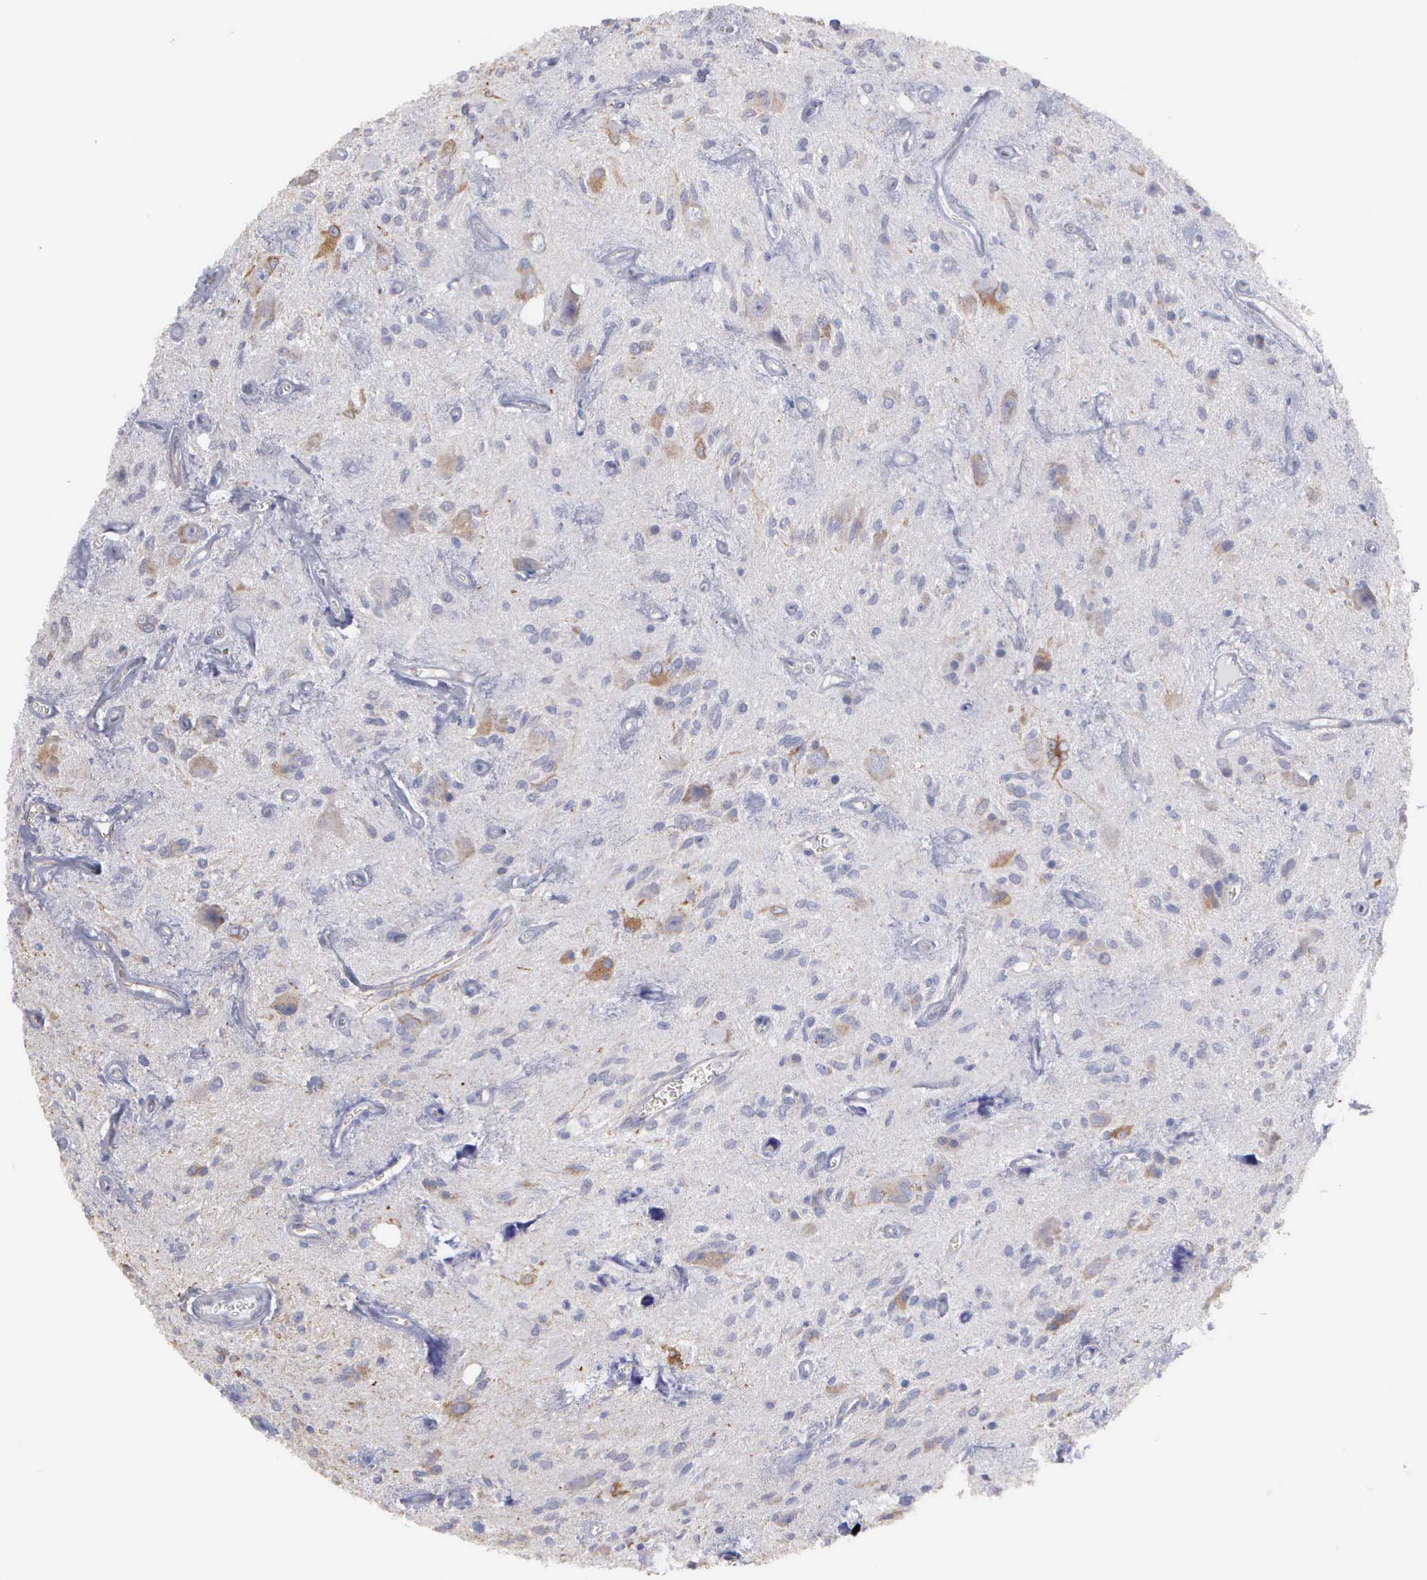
{"staining": {"intensity": "weak", "quantity": "<25%", "location": "cytoplasmic/membranous"}, "tissue": "glioma", "cell_type": "Tumor cells", "image_type": "cancer", "snomed": [{"axis": "morphology", "description": "Glioma, malignant, Low grade"}, {"axis": "topography", "description": "Brain"}], "caption": "IHC histopathology image of neoplastic tissue: human malignant glioma (low-grade) stained with DAB (3,3'-diaminobenzidine) exhibits no significant protein expression in tumor cells. Nuclei are stained in blue.", "gene": "LIN52", "patient": {"sex": "female", "age": 15}}